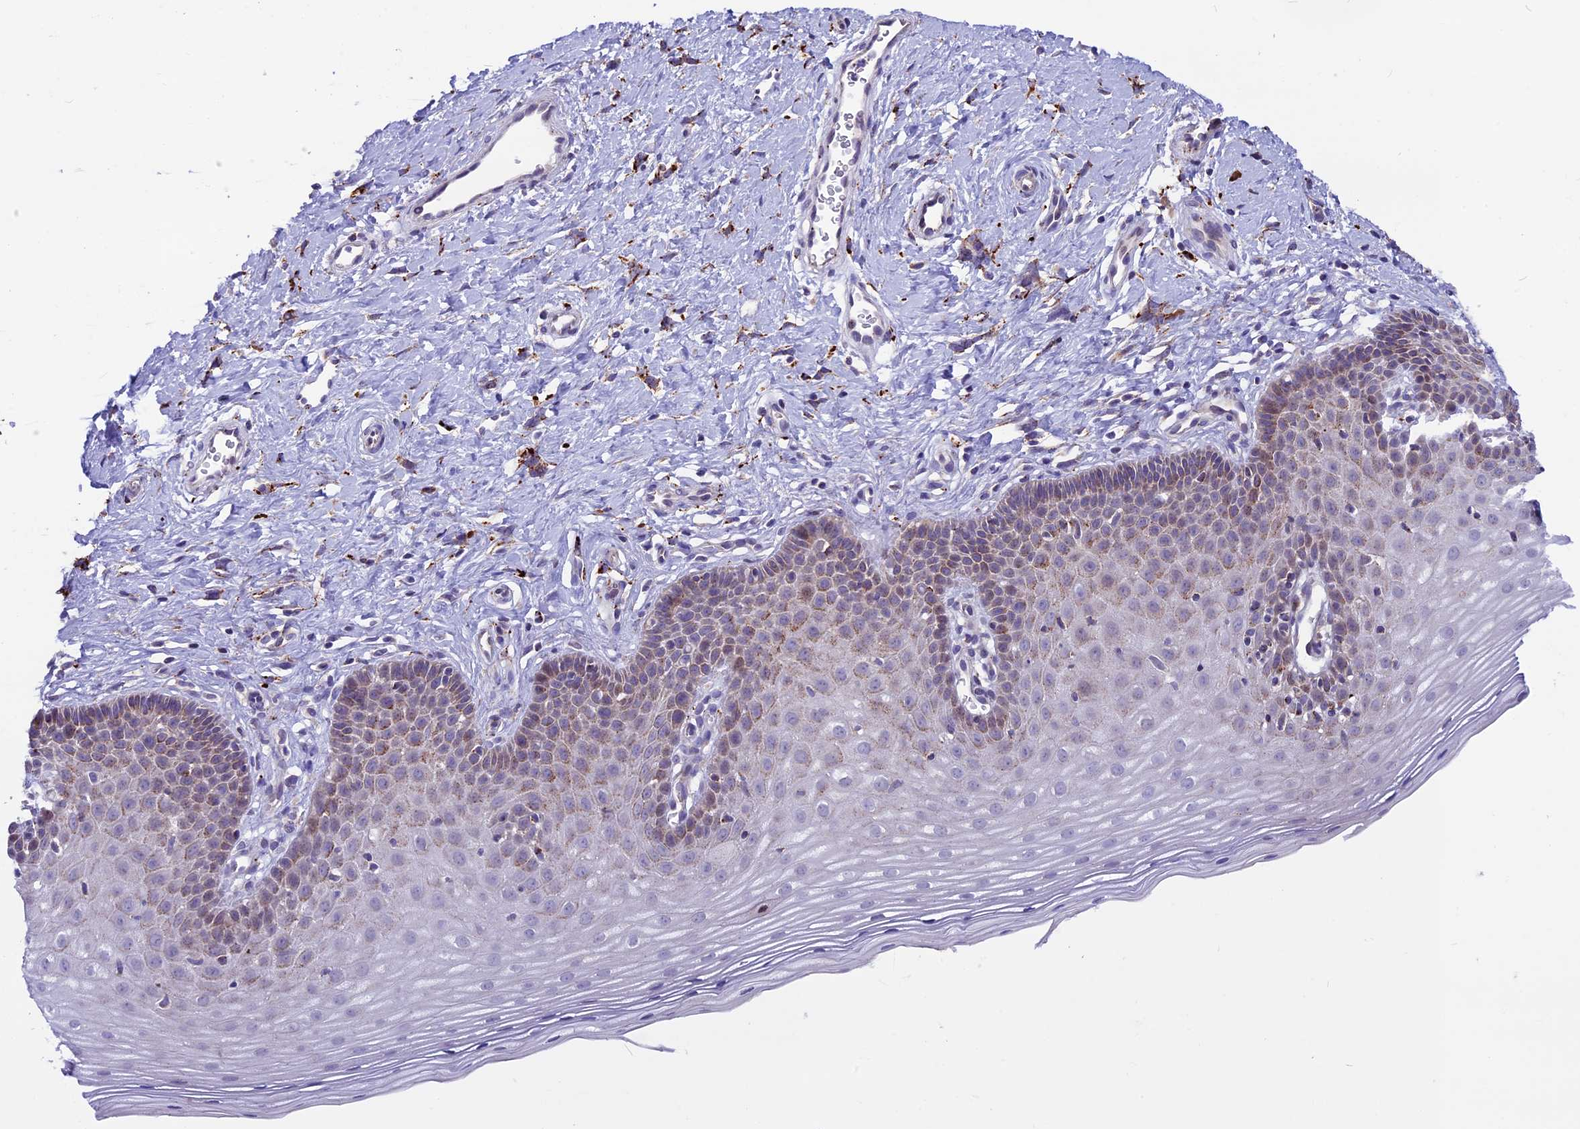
{"staining": {"intensity": "moderate", "quantity": "25%-75%", "location": "cytoplasmic/membranous"}, "tissue": "cervix", "cell_type": "Glandular cells", "image_type": "normal", "snomed": [{"axis": "morphology", "description": "Normal tissue, NOS"}, {"axis": "topography", "description": "Cervix"}], "caption": "Brown immunohistochemical staining in benign human cervix exhibits moderate cytoplasmic/membranous staining in approximately 25%-75% of glandular cells.", "gene": "THRSP", "patient": {"sex": "female", "age": 36}}